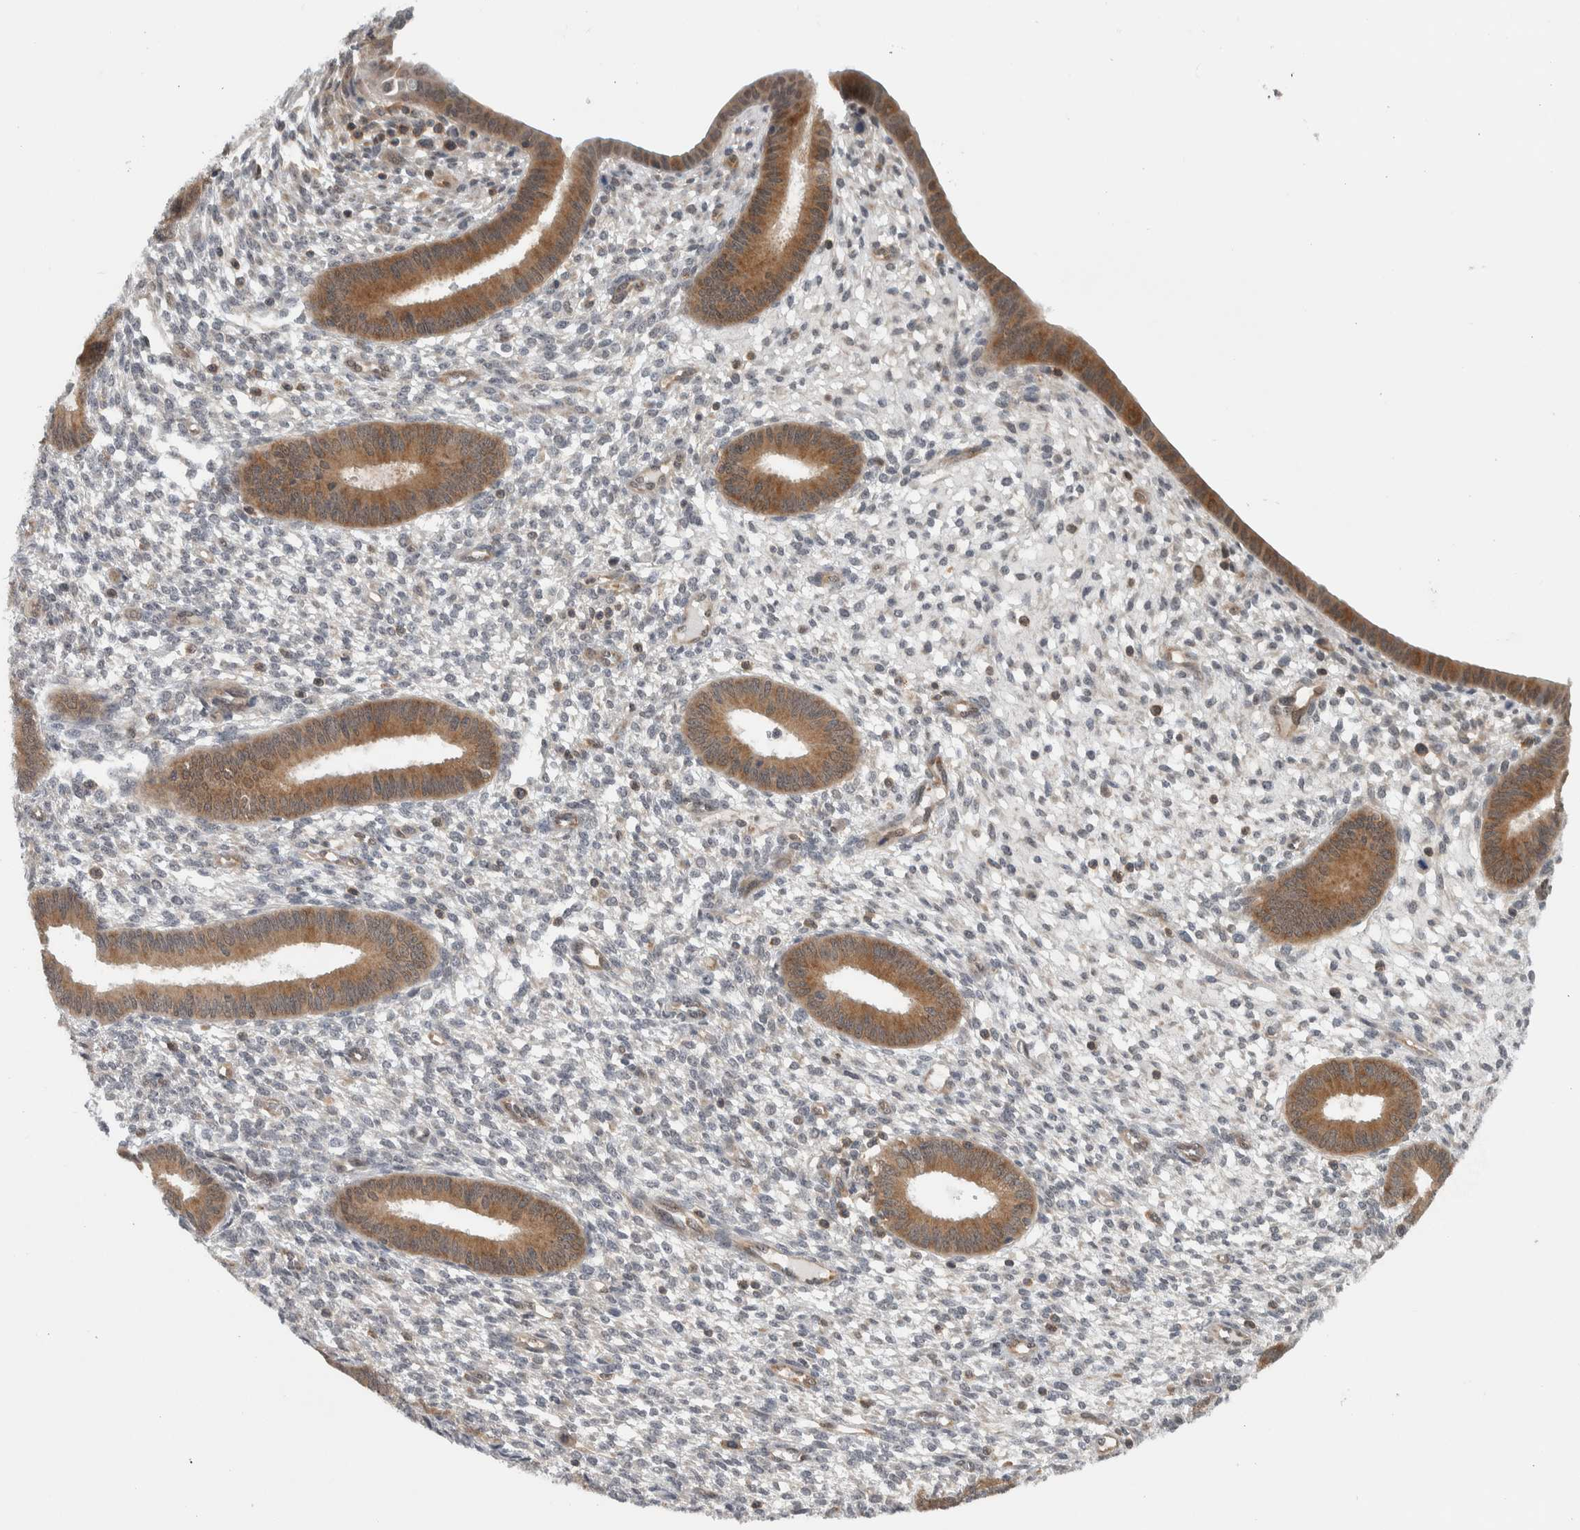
{"staining": {"intensity": "weak", "quantity": "<25%", "location": "cytoplasmic/membranous"}, "tissue": "endometrium", "cell_type": "Cells in endometrial stroma", "image_type": "normal", "snomed": [{"axis": "morphology", "description": "Normal tissue, NOS"}, {"axis": "topography", "description": "Endometrium"}], "caption": "Immunohistochemical staining of normal endometrium reveals no significant staining in cells in endometrial stroma.", "gene": "CCDC43", "patient": {"sex": "female", "age": 46}}